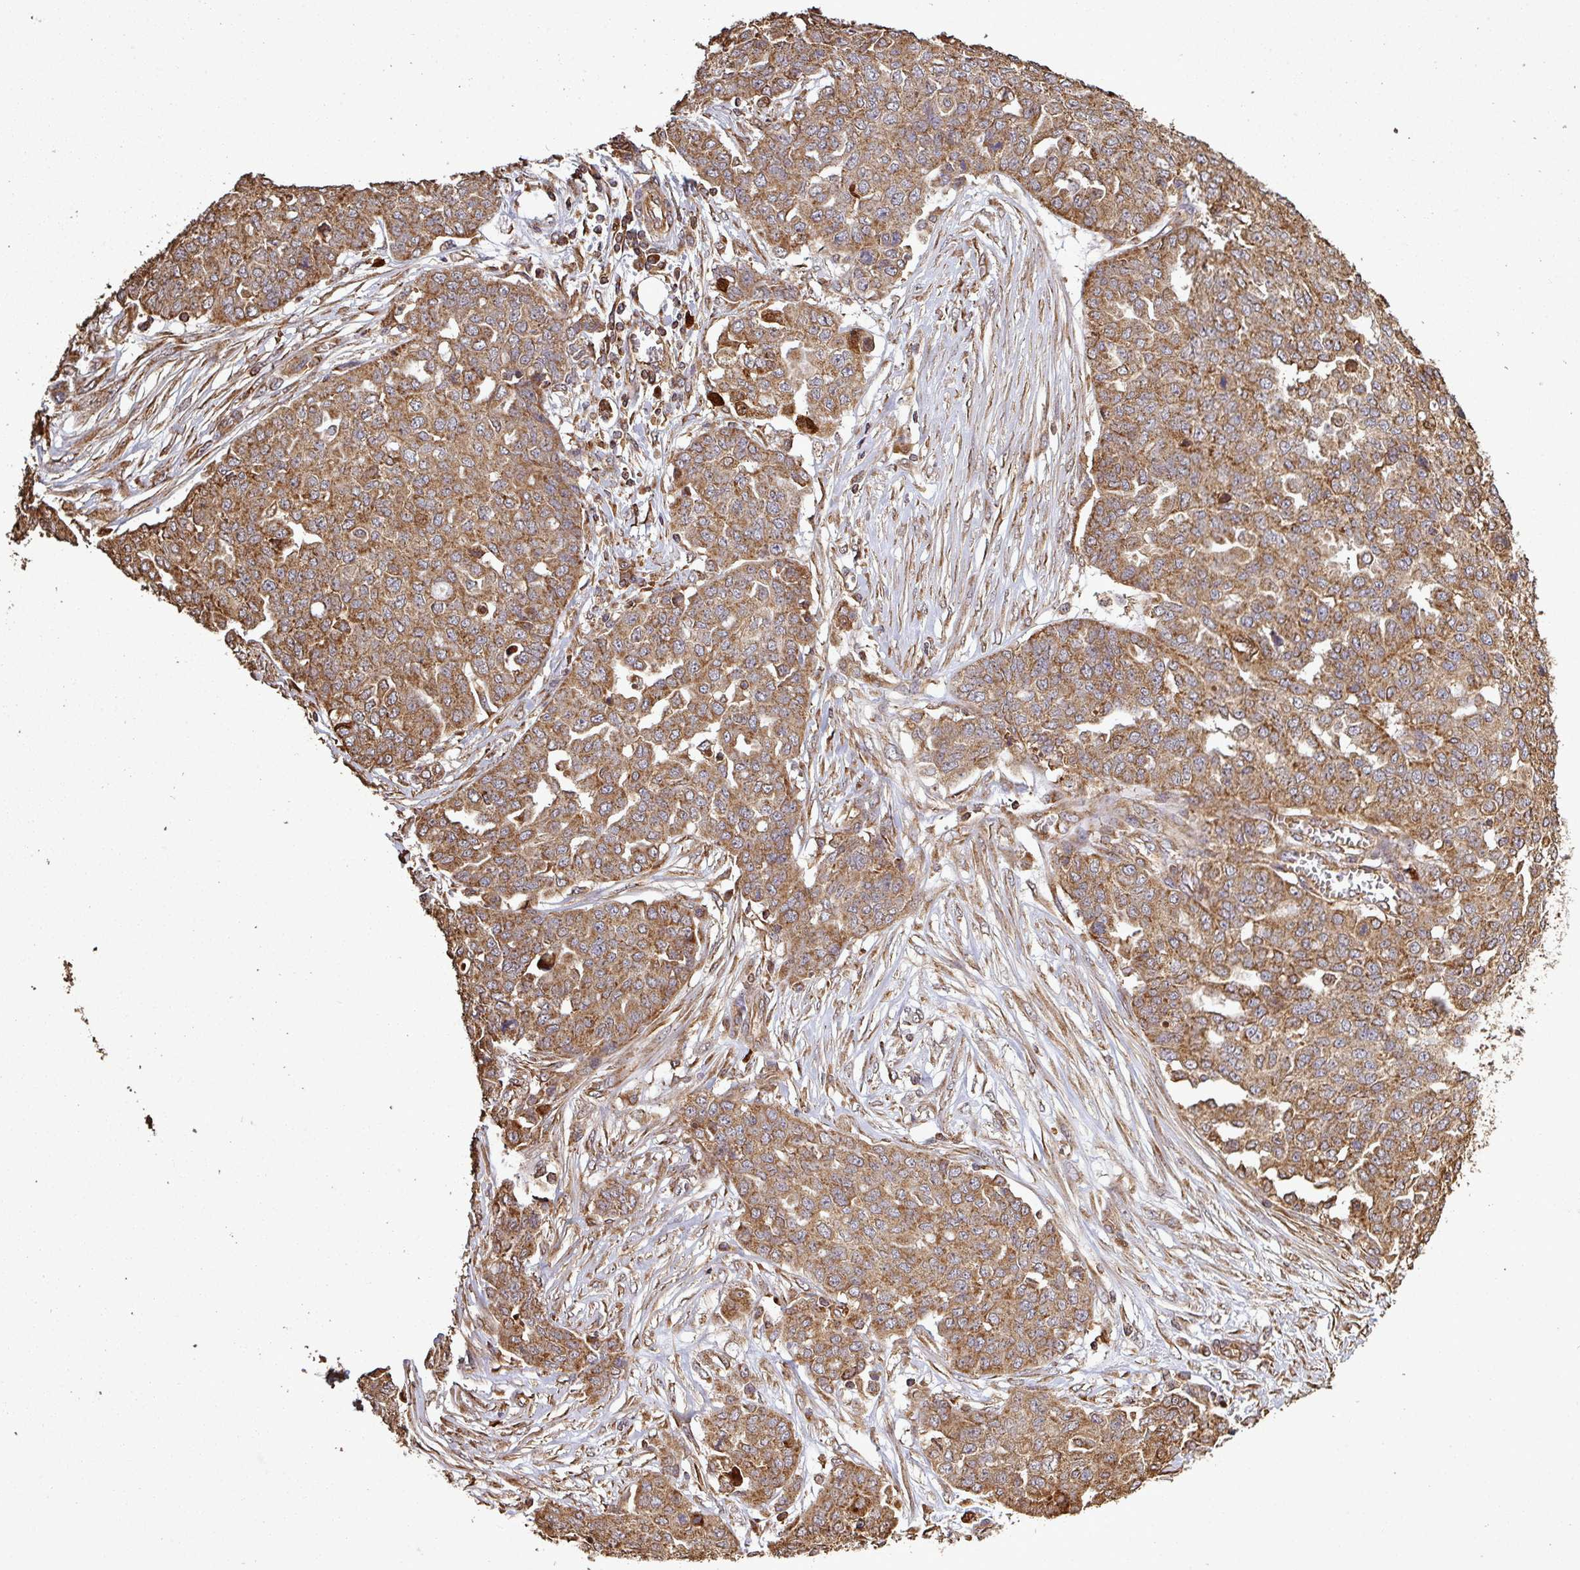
{"staining": {"intensity": "moderate", "quantity": ">75%", "location": "cytoplasmic/membranous"}, "tissue": "ovarian cancer", "cell_type": "Tumor cells", "image_type": "cancer", "snomed": [{"axis": "morphology", "description": "Cystadenocarcinoma, serous, NOS"}, {"axis": "topography", "description": "Soft tissue"}, {"axis": "topography", "description": "Ovary"}], "caption": "Immunohistochemical staining of serous cystadenocarcinoma (ovarian) displays medium levels of moderate cytoplasmic/membranous protein positivity in approximately >75% of tumor cells.", "gene": "PLEKHM1", "patient": {"sex": "female", "age": 57}}